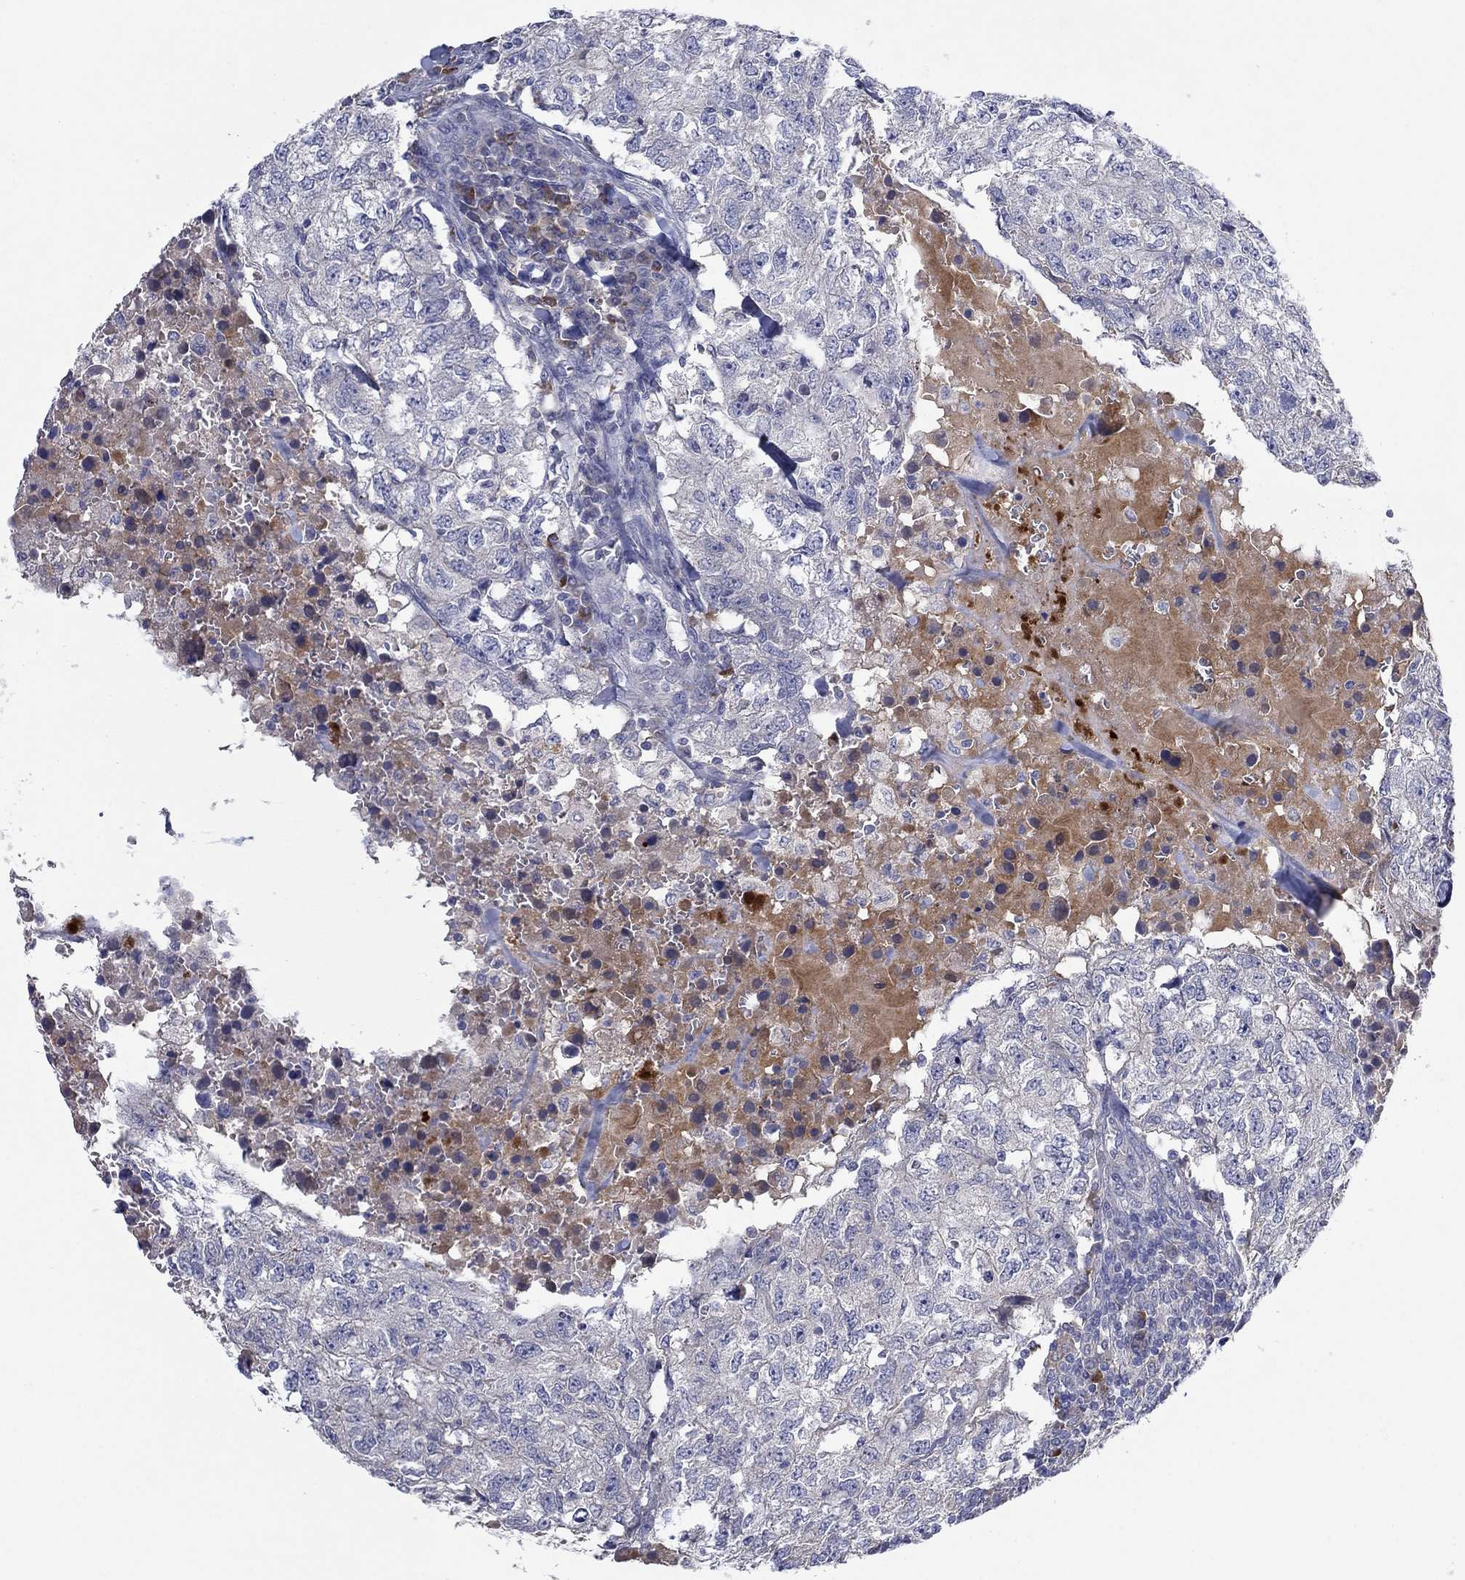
{"staining": {"intensity": "negative", "quantity": "none", "location": "none"}, "tissue": "breast cancer", "cell_type": "Tumor cells", "image_type": "cancer", "snomed": [{"axis": "morphology", "description": "Duct carcinoma"}, {"axis": "topography", "description": "Breast"}], "caption": "Histopathology image shows no protein expression in tumor cells of breast cancer tissue.", "gene": "PLCL2", "patient": {"sex": "female", "age": 30}}